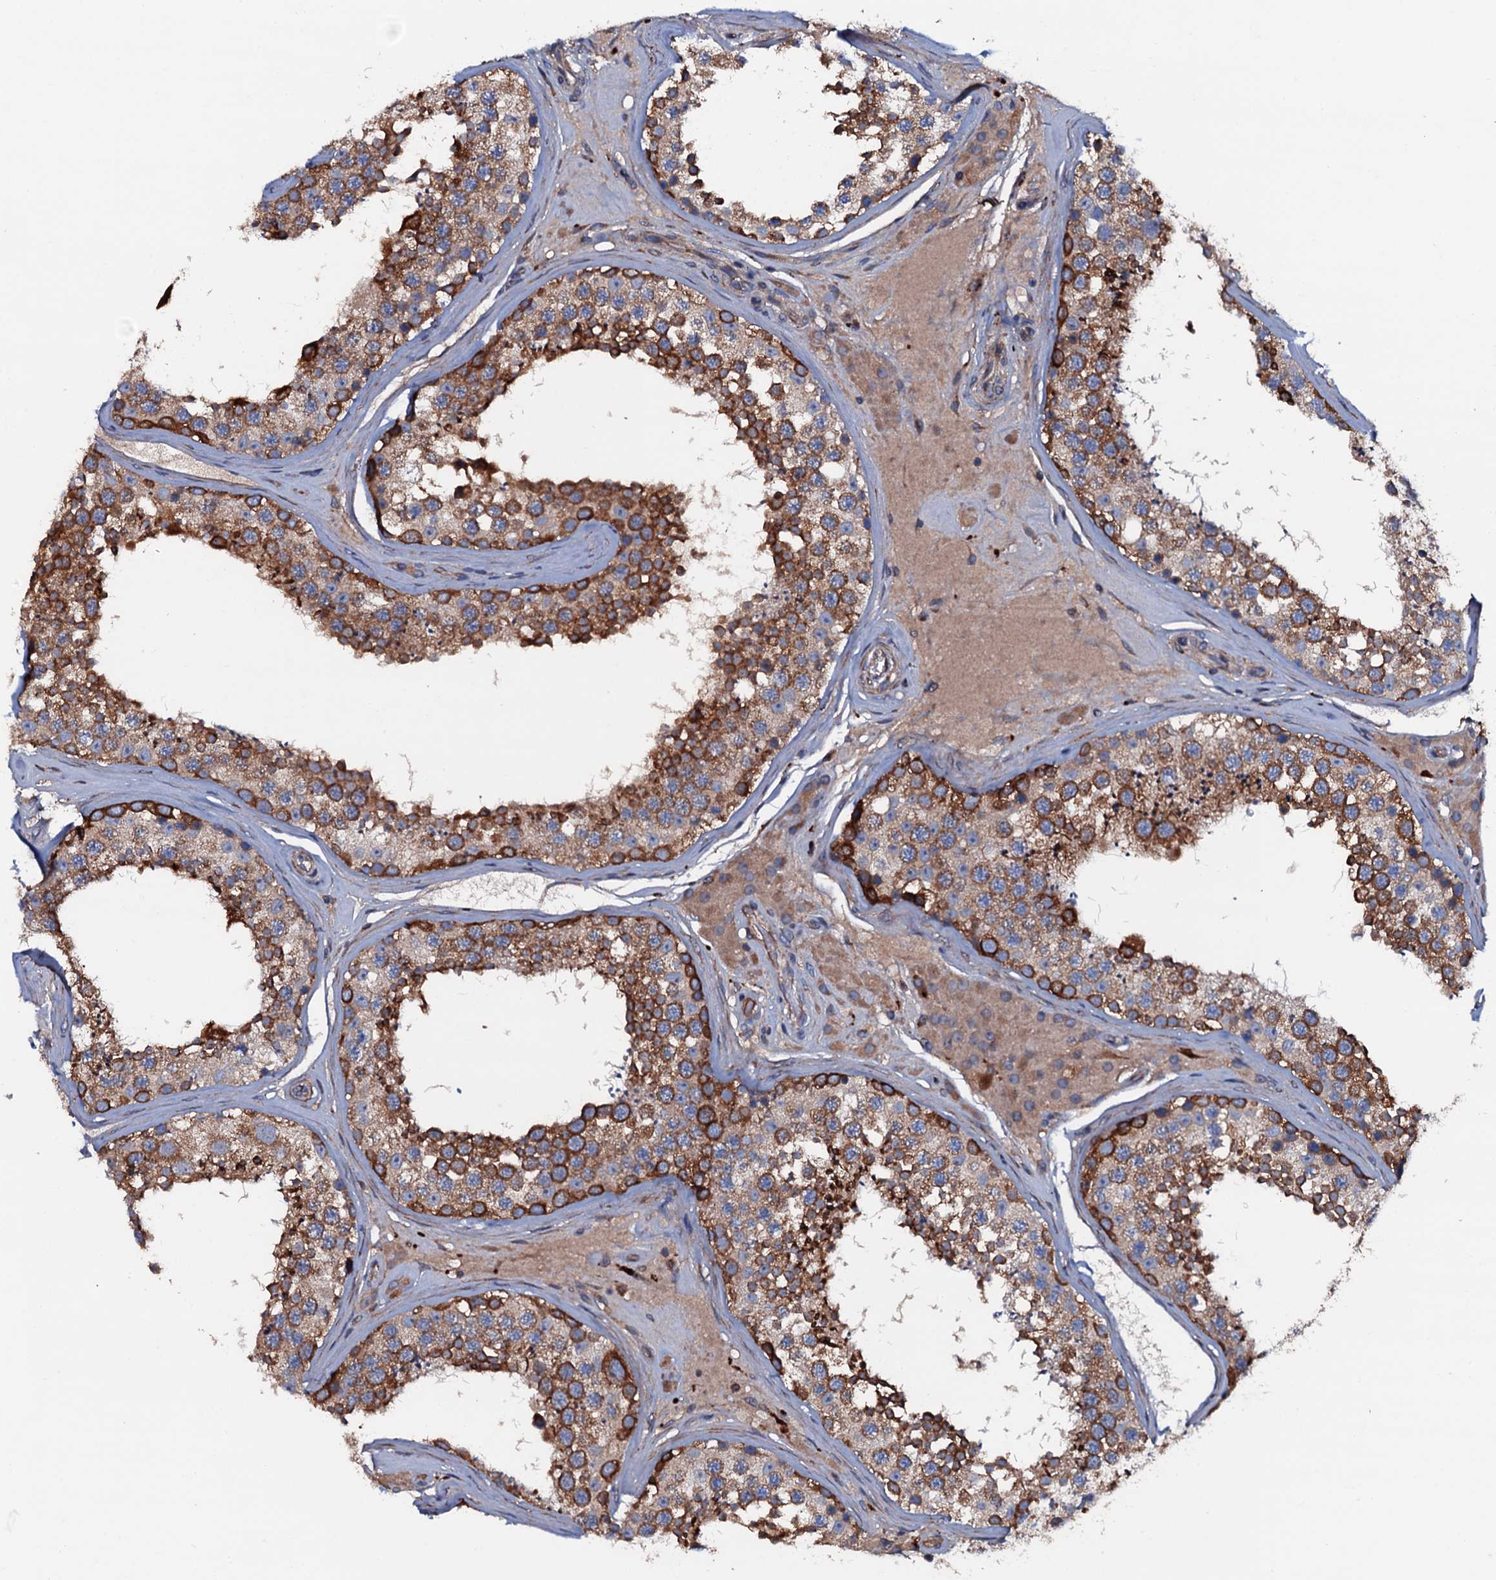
{"staining": {"intensity": "strong", "quantity": "25%-75%", "location": "cytoplasmic/membranous"}, "tissue": "testis", "cell_type": "Cells in seminiferous ducts", "image_type": "normal", "snomed": [{"axis": "morphology", "description": "Normal tissue, NOS"}, {"axis": "topography", "description": "Testis"}], "caption": "Immunohistochemistry (IHC) photomicrograph of unremarkable testis: human testis stained using immunohistochemistry reveals high levels of strong protein expression localized specifically in the cytoplasmic/membranous of cells in seminiferous ducts, appearing as a cytoplasmic/membranous brown color.", "gene": "NEK1", "patient": {"sex": "male", "age": 46}}